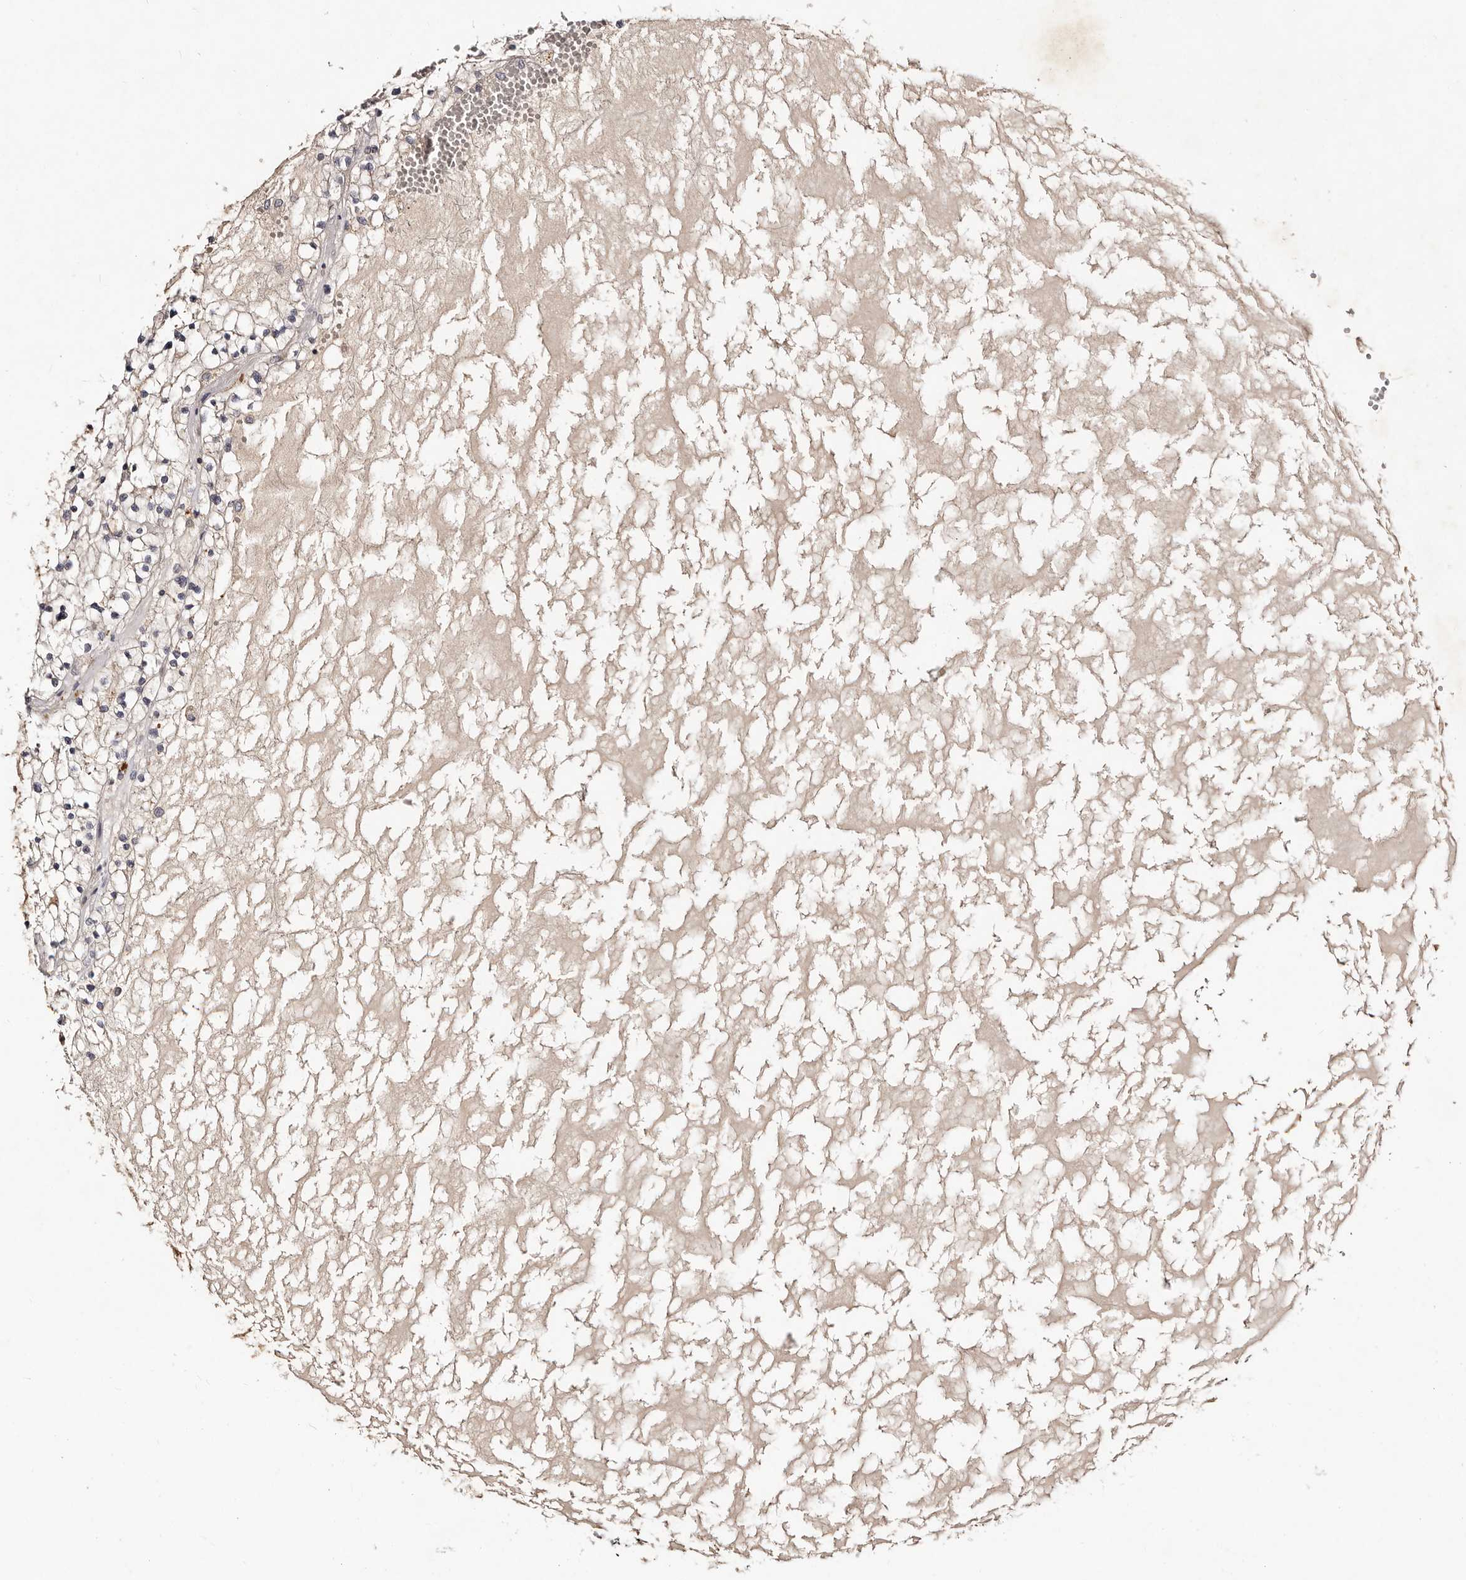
{"staining": {"intensity": "negative", "quantity": "none", "location": "none"}, "tissue": "renal cancer", "cell_type": "Tumor cells", "image_type": "cancer", "snomed": [{"axis": "morphology", "description": "Normal tissue, NOS"}, {"axis": "morphology", "description": "Adenocarcinoma, NOS"}, {"axis": "topography", "description": "Kidney"}], "caption": "Renal adenocarcinoma was stained to show a protein in brown. There is no significant staining in tumor cells.", "gene": "MRPS33", "patient": {"sex": "male", "age": 68}}